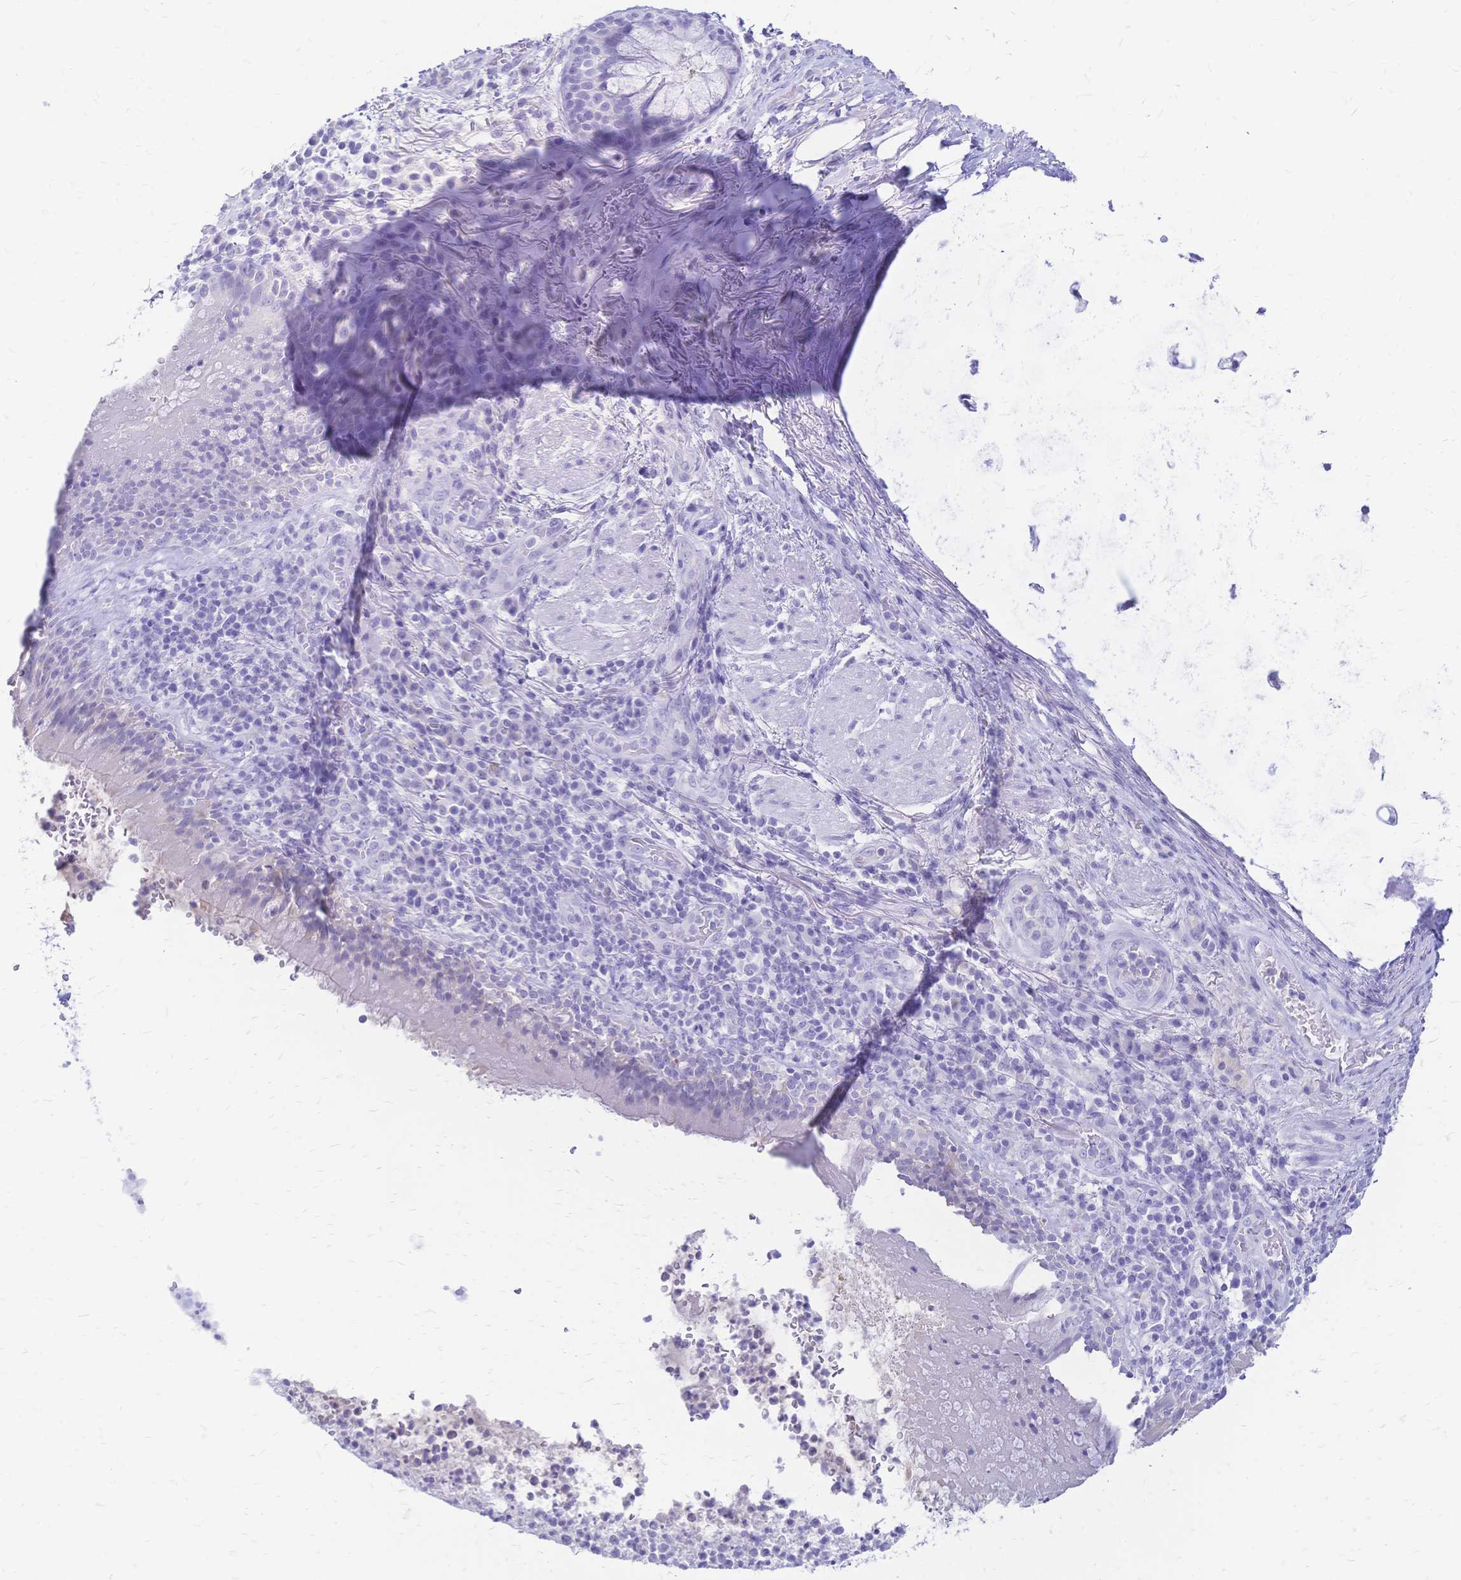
{"staining": {"intensity": "negative", "quantity": "none", "location": "none"}, "tissue": "bronchus", "cell_type": "Respiratory epithelial cells", "image_type": "normal", "snomed": [{"axis": "morphology", "description": "Normal tissue, NOS"}, {"axis": "topography", "description": "Lymph node"}, {"axis": "topography", "description": "Bronchus"}], "caption": "Histopathology image shows no protein expression in respiratory epithelial cells of normal bronchus.", "gene": "FA2H", "patient": {"sex": "male", "age": 56}}